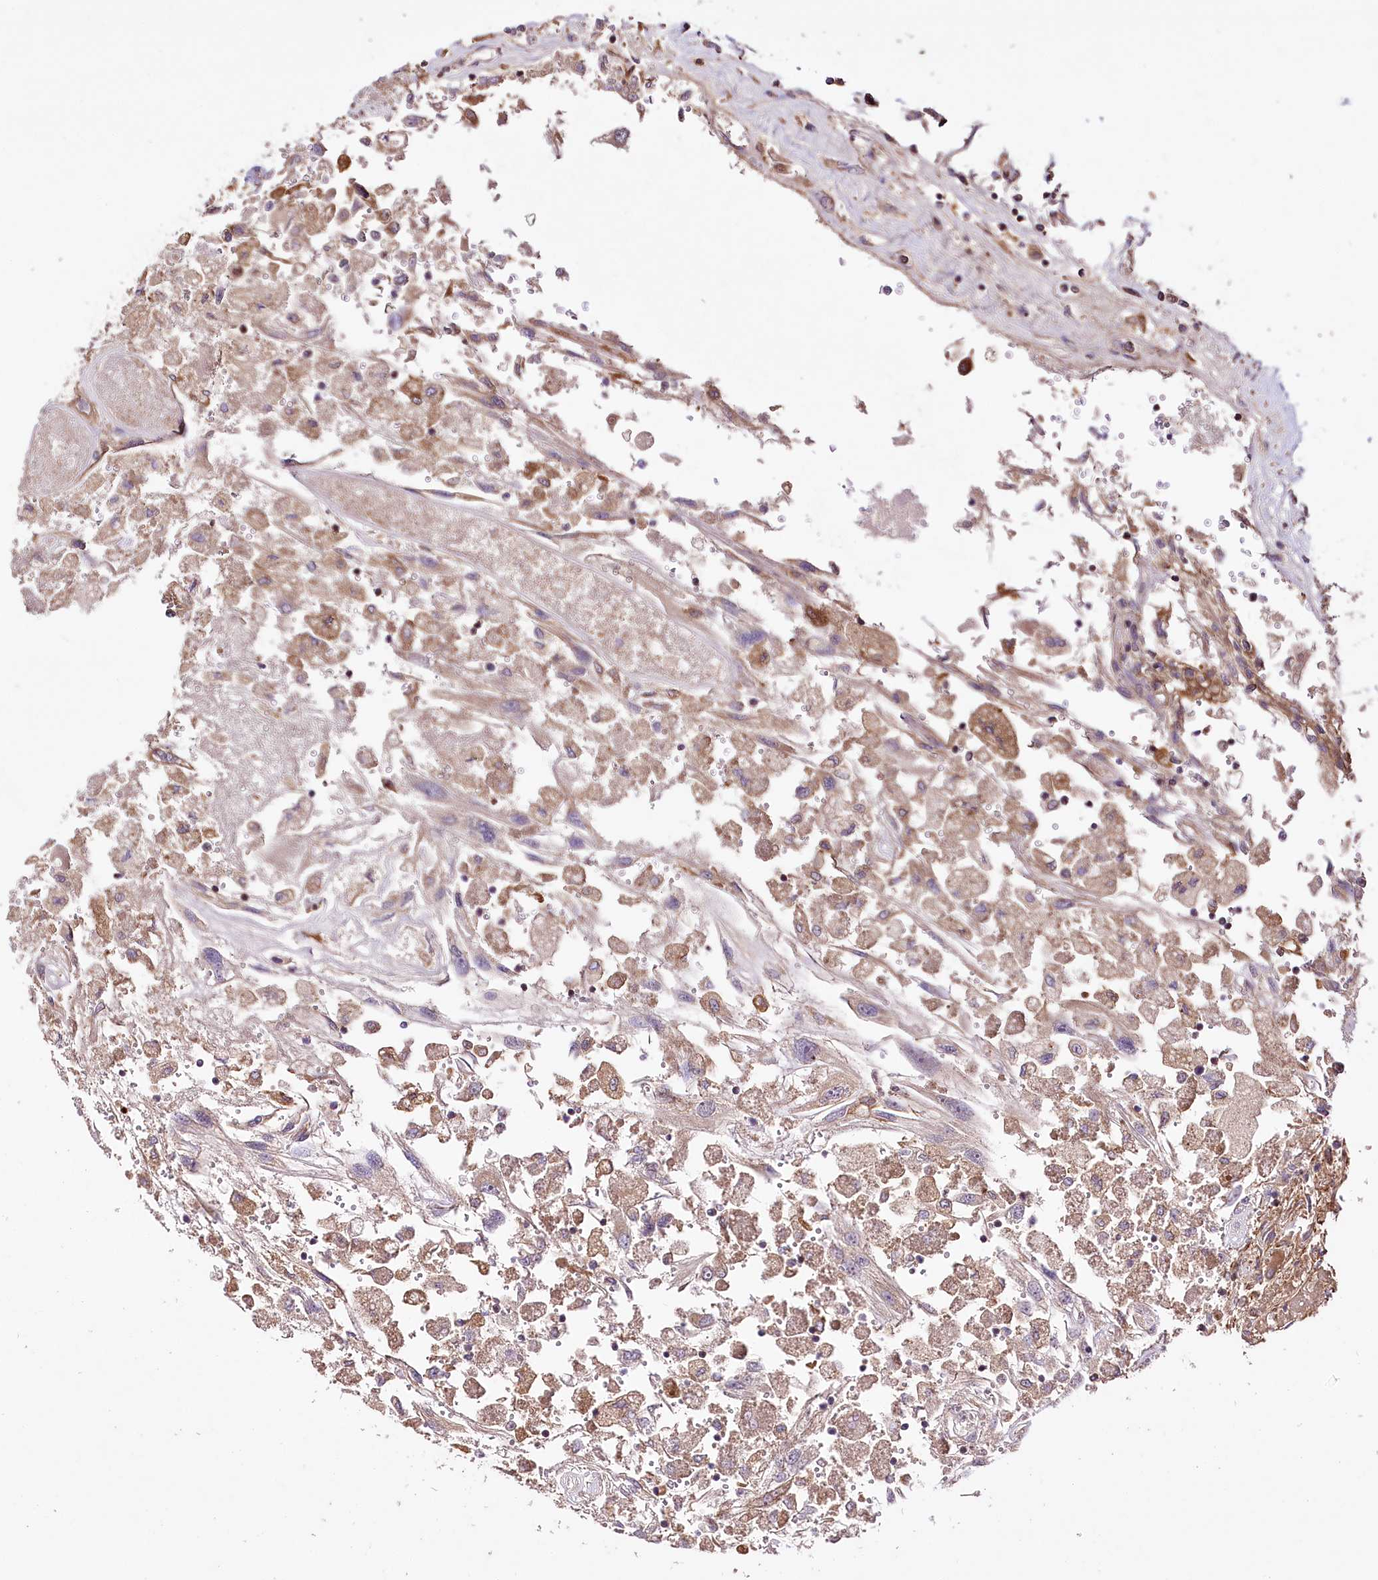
{"staining": {"intensity": "moderate", "quantity": "25%-75%", "location": "cytoplasmic/membranous"}, "tissue": "renal cancer", "cell_type": "Tumor cells", "image_type": "cancer", "snomed": [{"axis": "morphology", "description": "Adenocarcinoma, NOS"}, {"axis": "topography", "description": "Kidney"}], "caption": "Immunohistochemistry of human renal cancer (adenocarcinoma) shows medium levels of moderate cytoplasmic/membranous positivity in about 25%-75% of tumor cells.", "gene": "WWC1", "patient": {"sex": "female", "age": 52}}